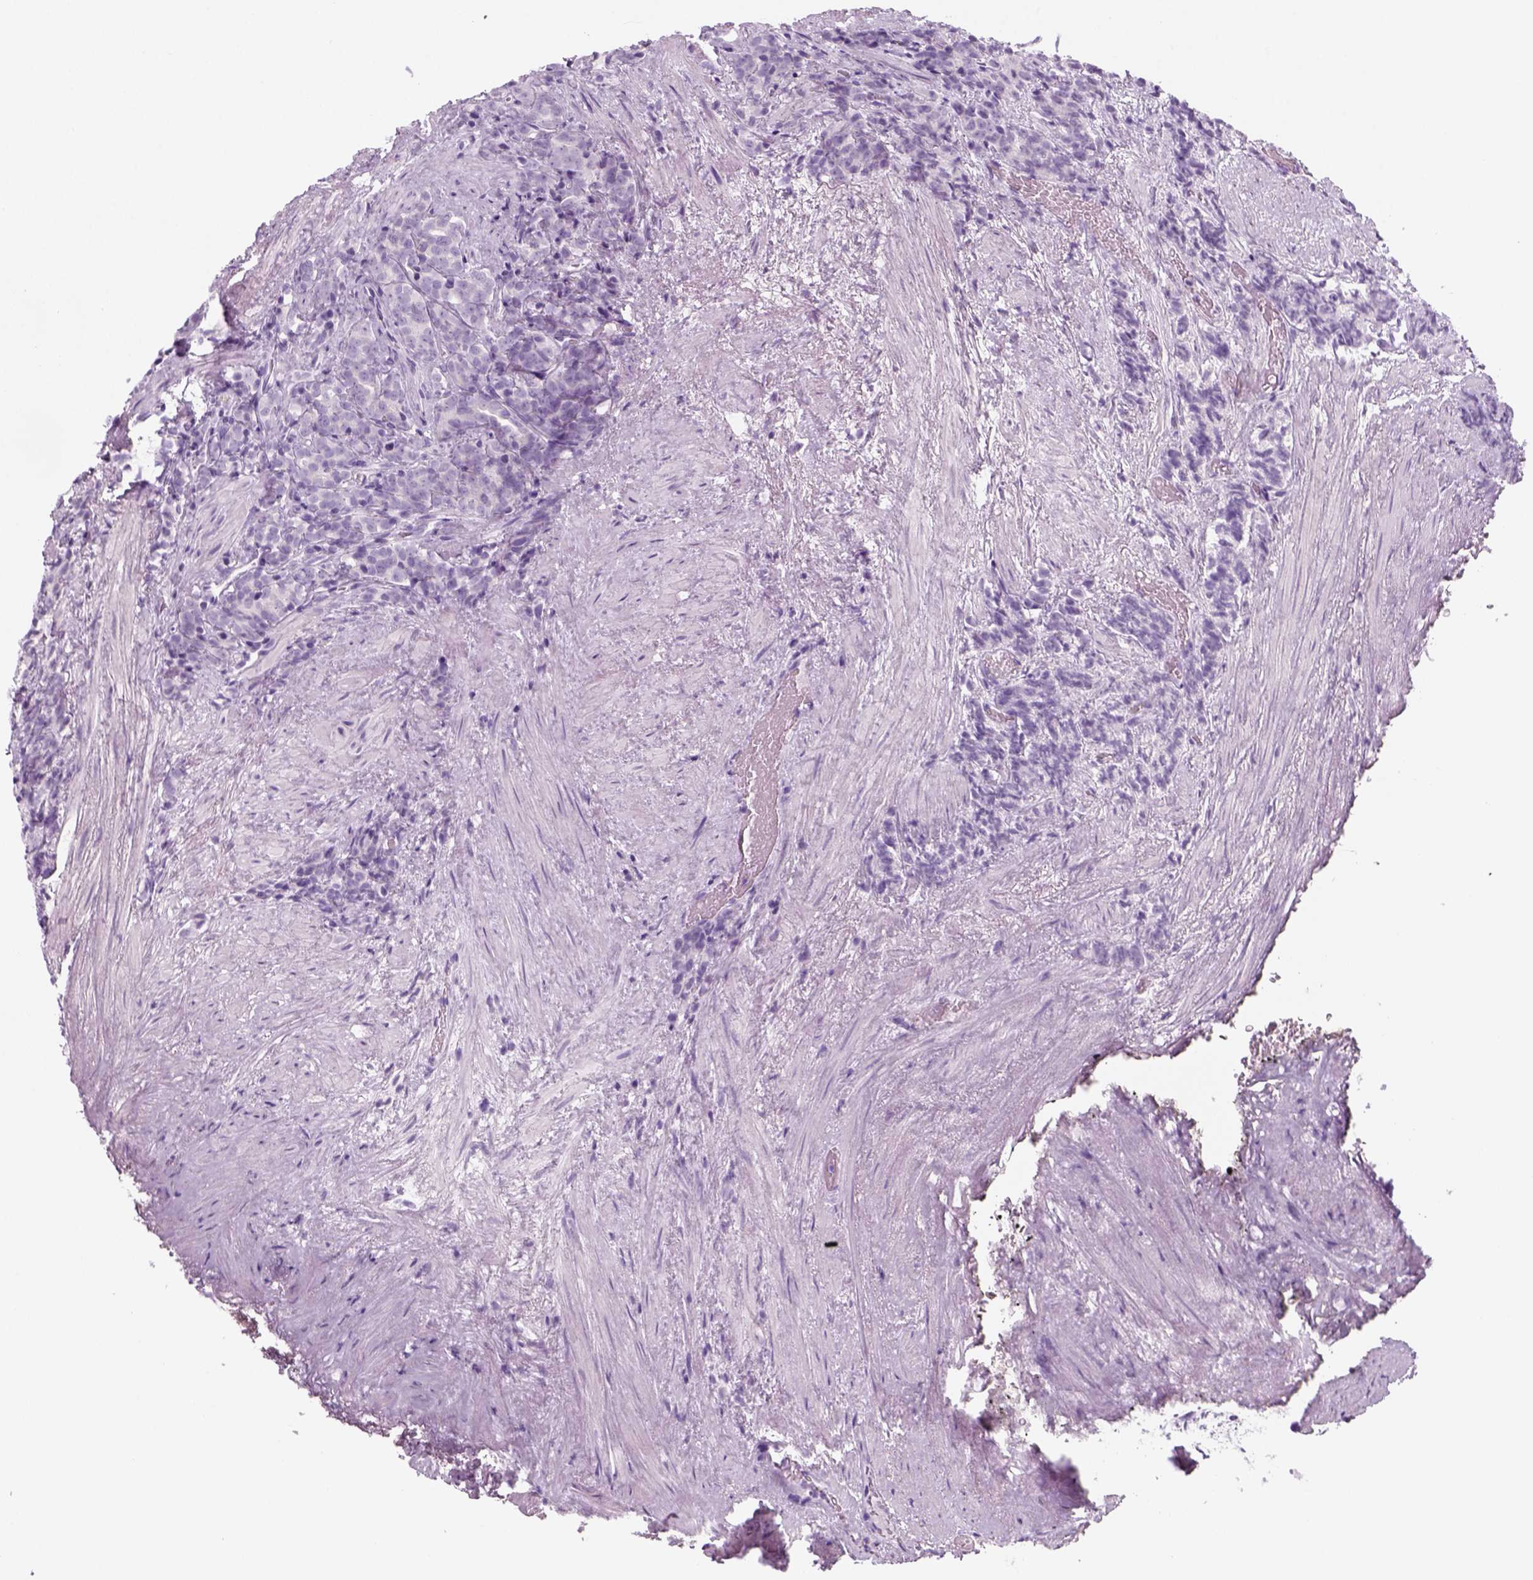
{"staining": {"intensity": "negative", "quantity": "none", "location": "none"}, "tissue": "prostate cancer", "cell_type": "Tumor cells", "image_type": "cancer", "snomed": [{"axis": "morphology", "description": "Adenocarcinoma, High grade"}, {"axis": "topography", "description": "Prostate"}], "caption": "Tumor cells show no significant protein staining in prostate cancer.", "gene": "KRTAP11-1", "patient": {"sex": "male", "age": 84}}